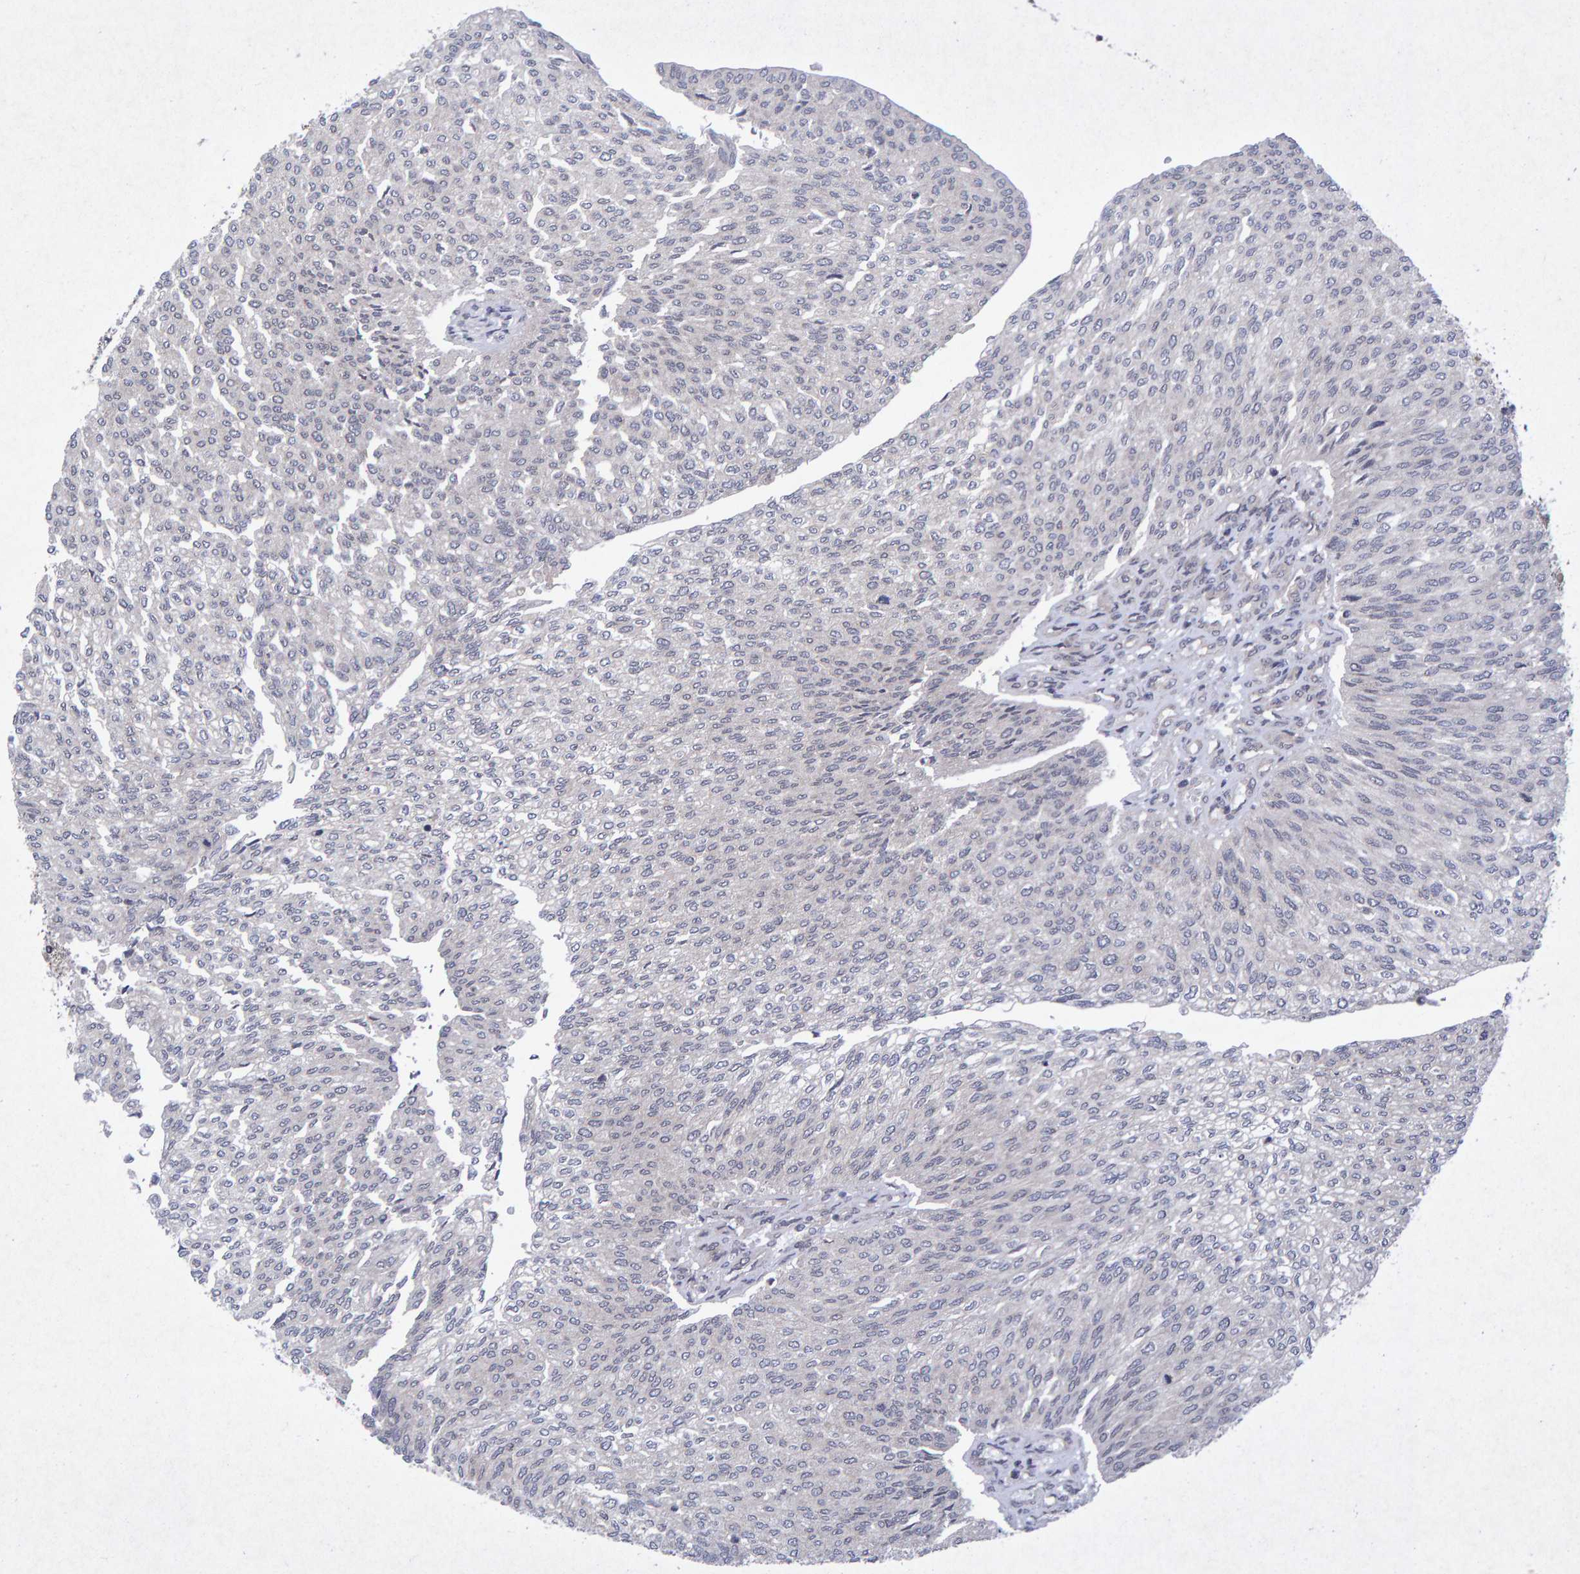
{"staining": {"intensity": "negative", "quantity": "none", "location": "none"}, "tissue": "urothelial cancer", "cell_type": "Tumor cells", "image_type": "cancer", "snomed": [{"axis": "morphology", "description": "Urothelial carcinoma, Low grade"}, {"axis": "topography", "description": "Urinary bladder"}], "caption": "Urothelial carcinoma (low-grade) stained for a protein using immunohistochemistry (IHC) displays no positivity tumor cells.", "gene": "CDH2", "patient": {"sex": "female", "age": 79}}